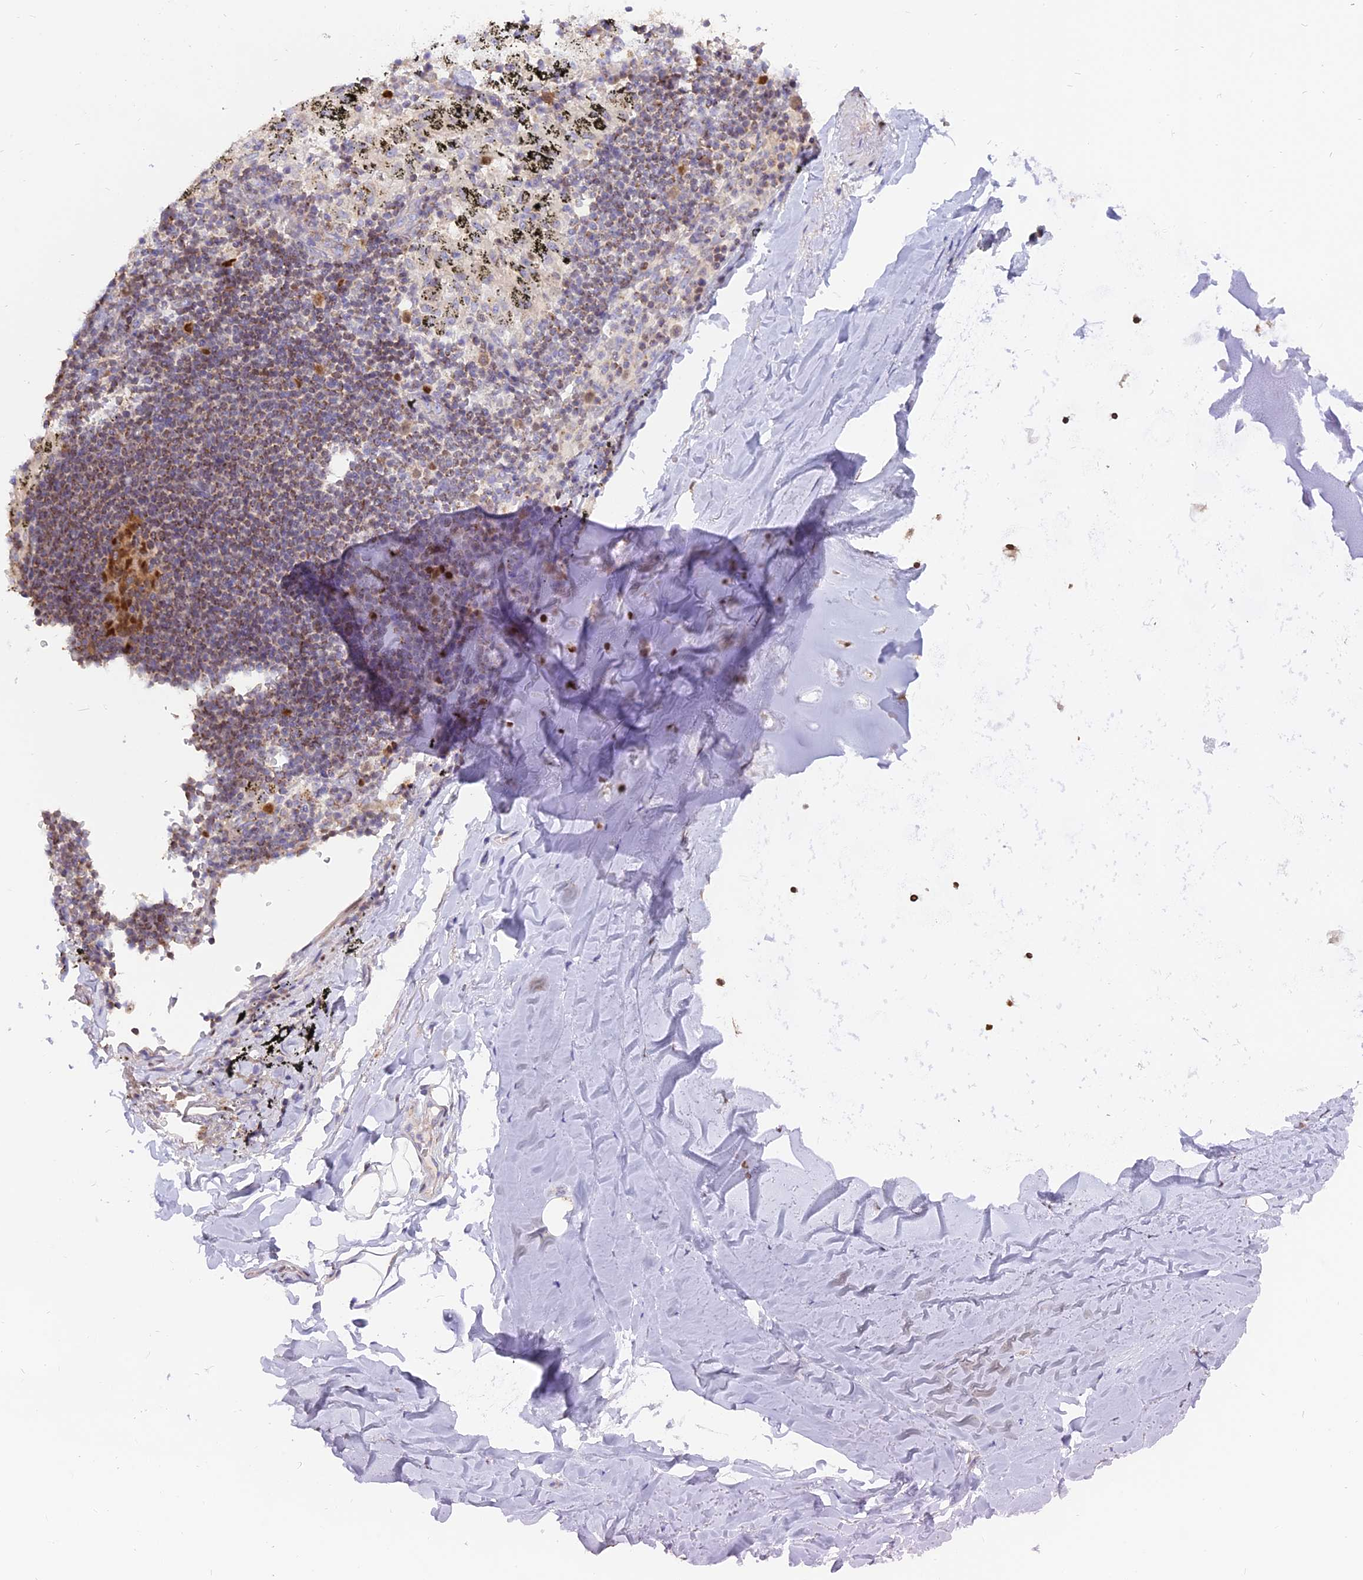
{"staining": {"intensity": "negative", "quantity": "none", "location": "none"}, "tissue": "adipose tissue", "cell_type": "Adipocytes", "image_type": "normal", "snomed": [{"axis": "morphology", "description": "Normal tissue, NOS"}, {"axis": "topography", "description": "Lymph node"}, {"axis": "topography", "description": "Bronchus"}], "caption": "IHC histopathology image of normal adipose tissue: adipose tissue stained with DAB (3,3'-diaminobenzidine) exhibits no significant protein positivity in adipocytes.", "gene": "CENPV", "patient": {"sex": "male", "age": 63}}